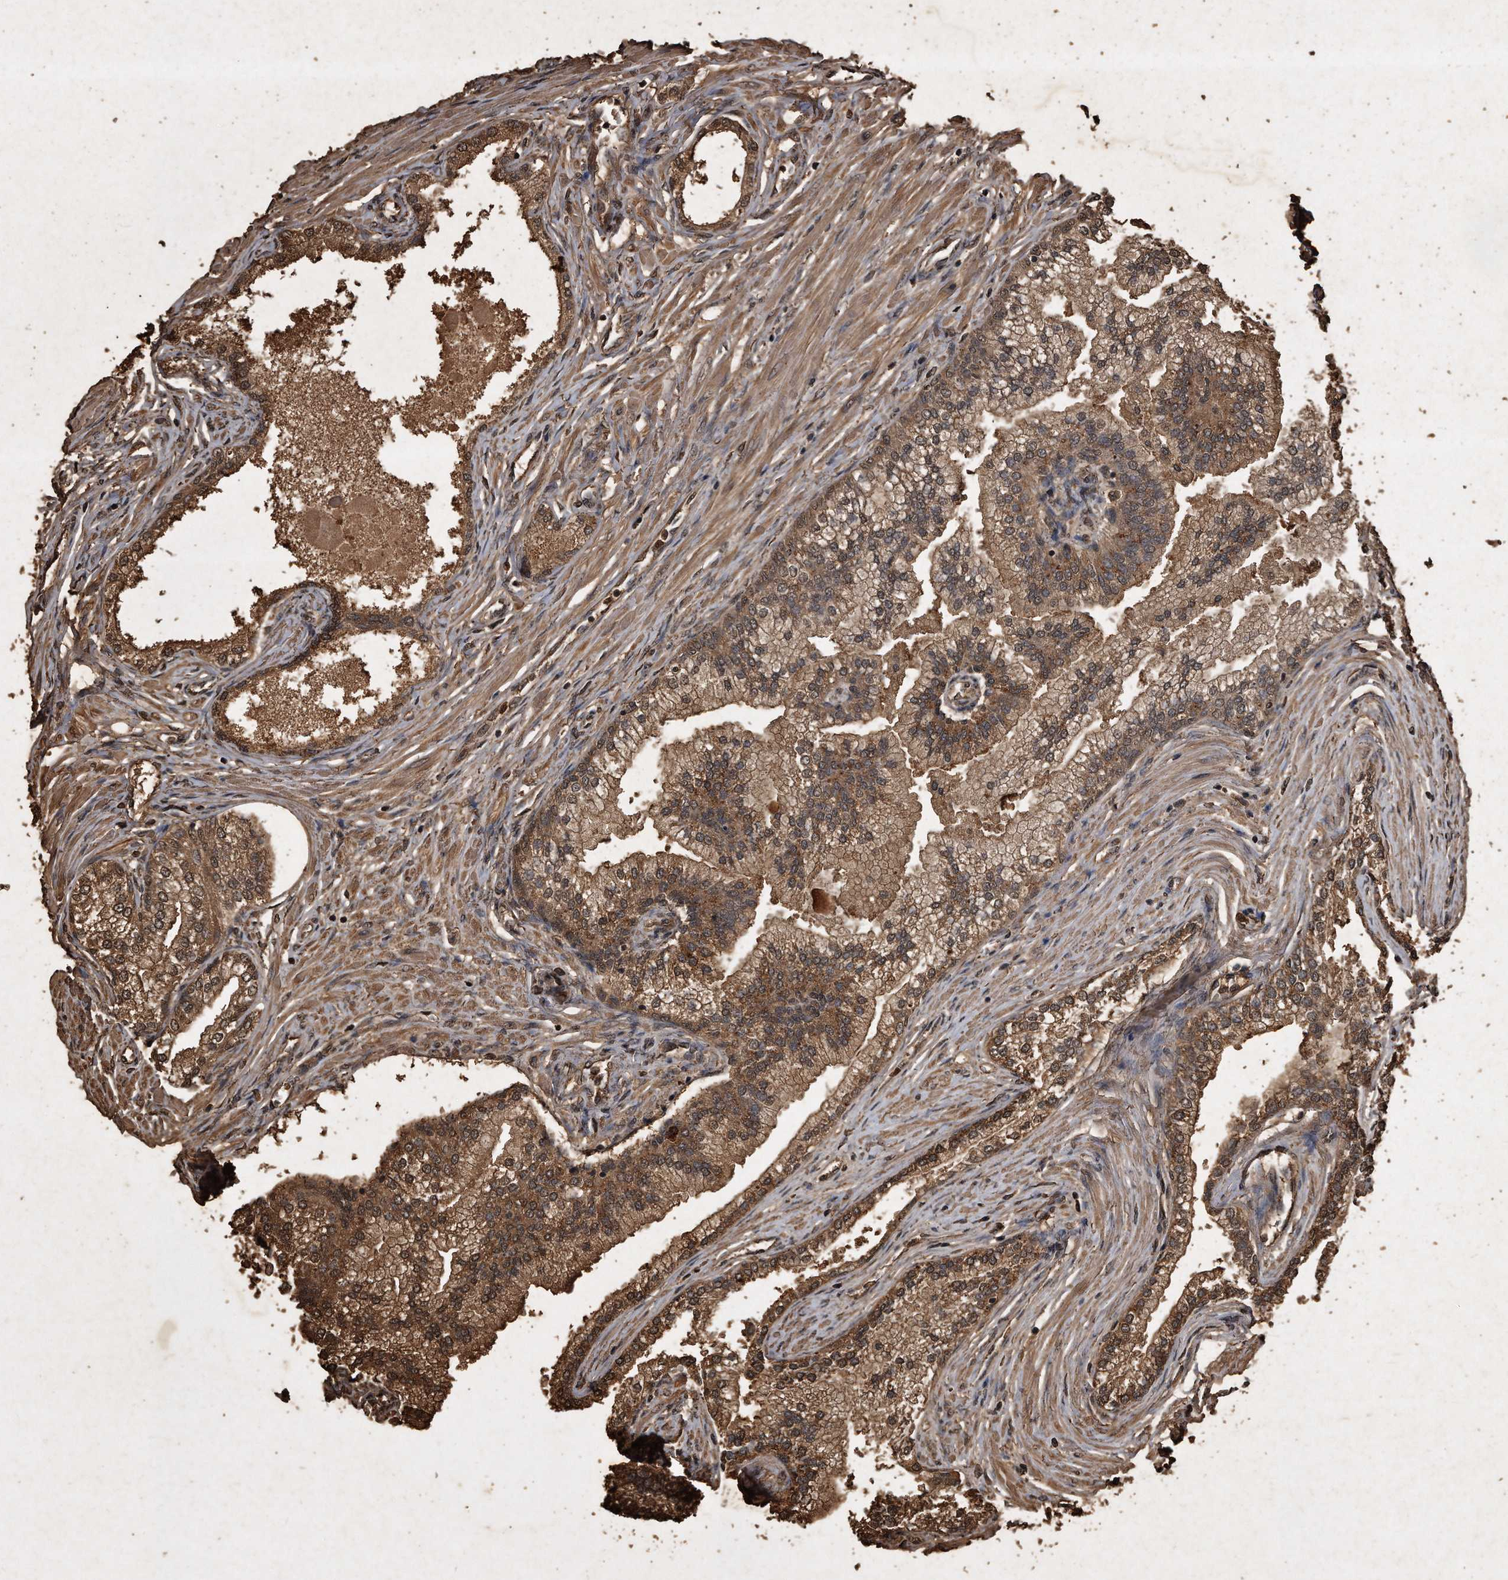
{"staining": {"intensity": "moderate", "quantity": ">75%", "location": "cytoplasmic/membranous"}, "tissue": "prostate", "cell_type": "Glandular cells", "image_type": "normal", "snomed": [{"axis": "morphology", "description": "Normal tissue, NOS"}, {"axis": "morphology", "description": "Urothelial carcinoma, Low grade"}, {"axis": "topography", "description": "Urinary bladder"}, {"axis": "topography", "description": "Prostate"}], "caption": "Protein expression analysis of benign human prostate reveals moderate cytoplasmic/membranous positivity in about >75% of glandular cells.", "gene": "CFLAR", "patient": {"sex": "male", "age": 60}}